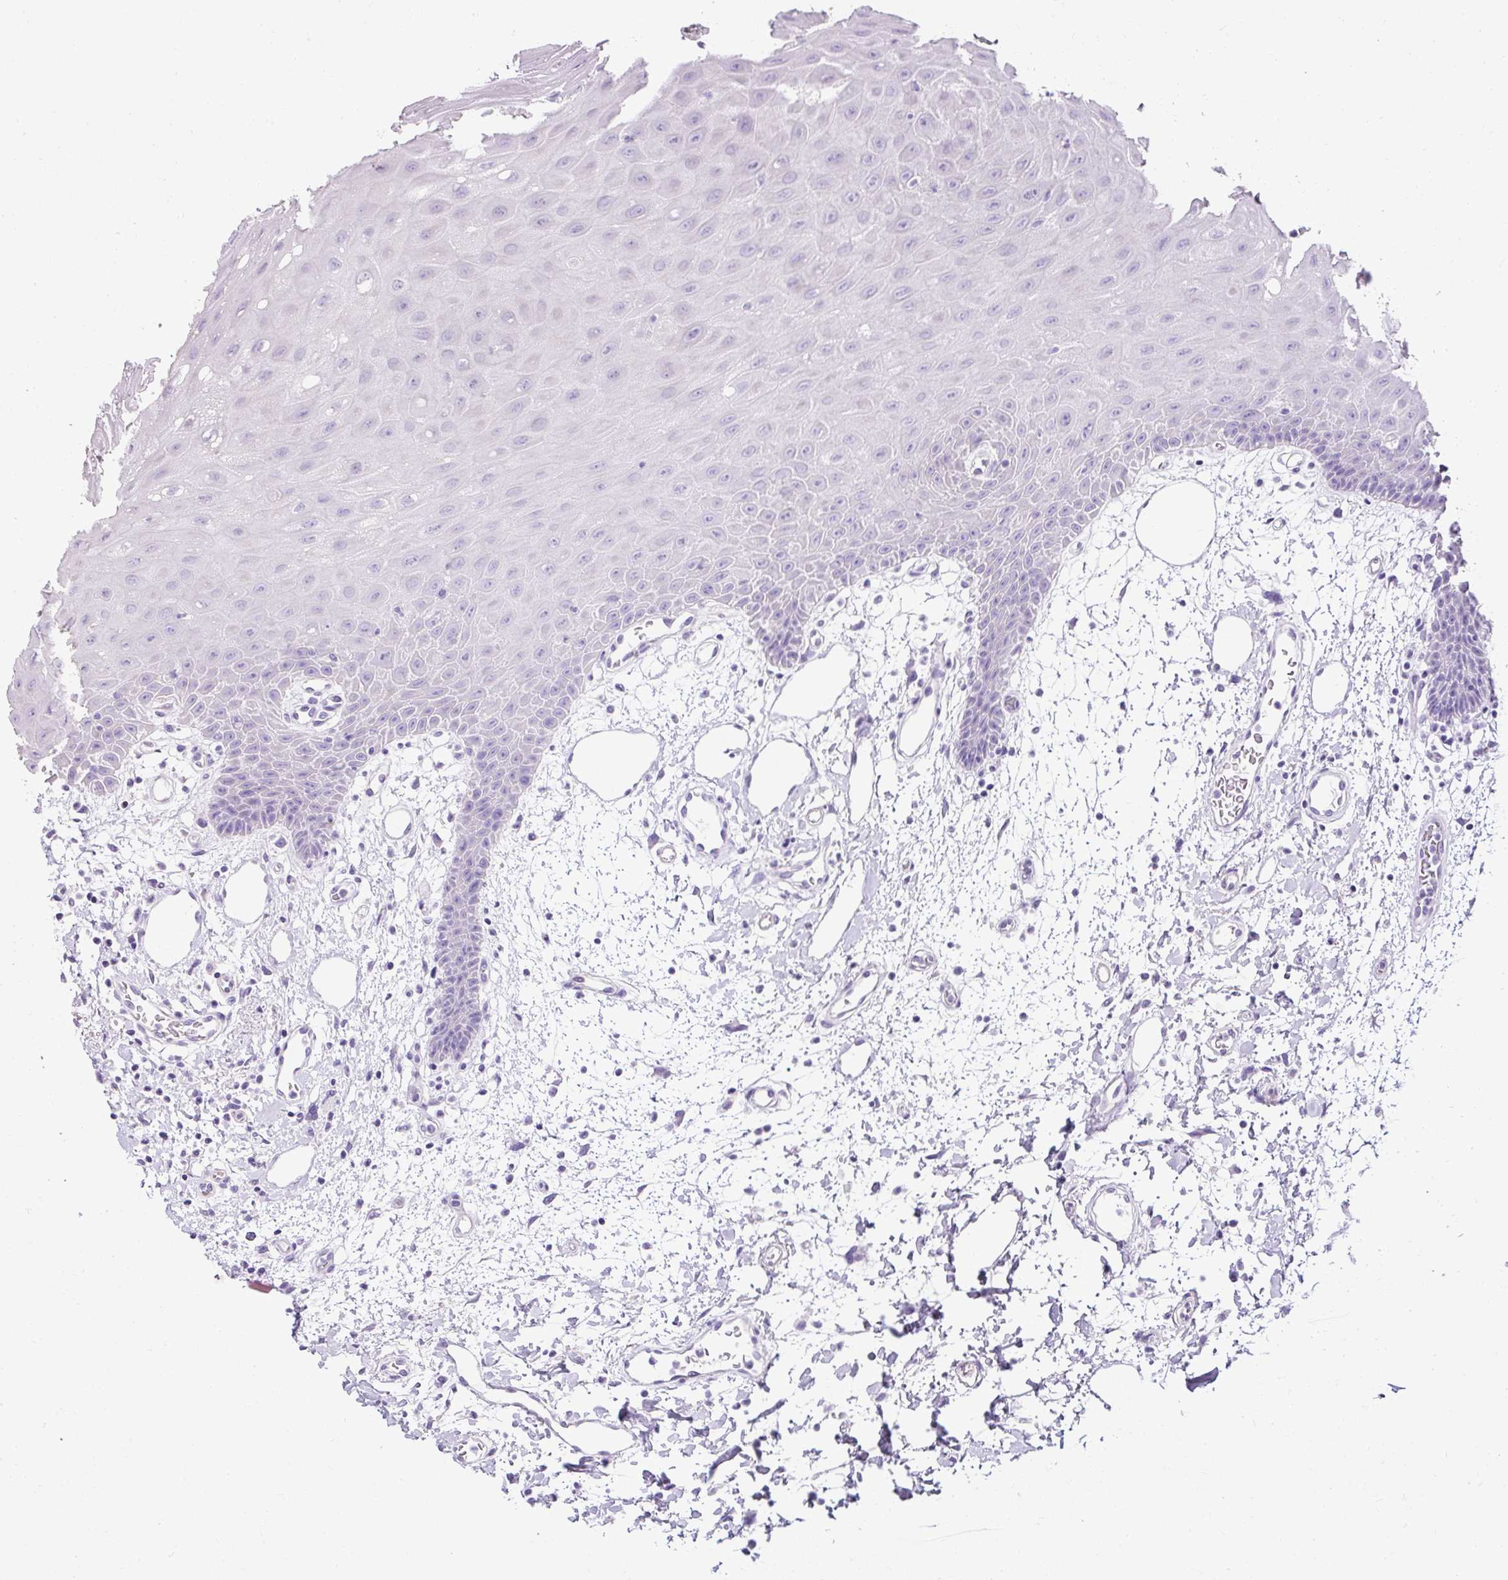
{"staining": {"intensity": "negative", "quantity": "none", "location": "none"}, "tissue": "oral mucosa", "cell_type": "Squamous epithelial cells", "image_type": "normal", "snomed": [{"axis": "morphology", "description": "Normal tissue, NOS"}, {"axis": "topography", "description": "Oral tissue"}], "caption": "There is no significant staining in squamous epithelial cells of oral mucosa. (DAB (3,3'-diaminobenzidine) immunohistochemistry visualized using brightfield microscopy, high magnification).", "gene": "C2CD4C", "patient": {"sex": "female", "age": 59}}